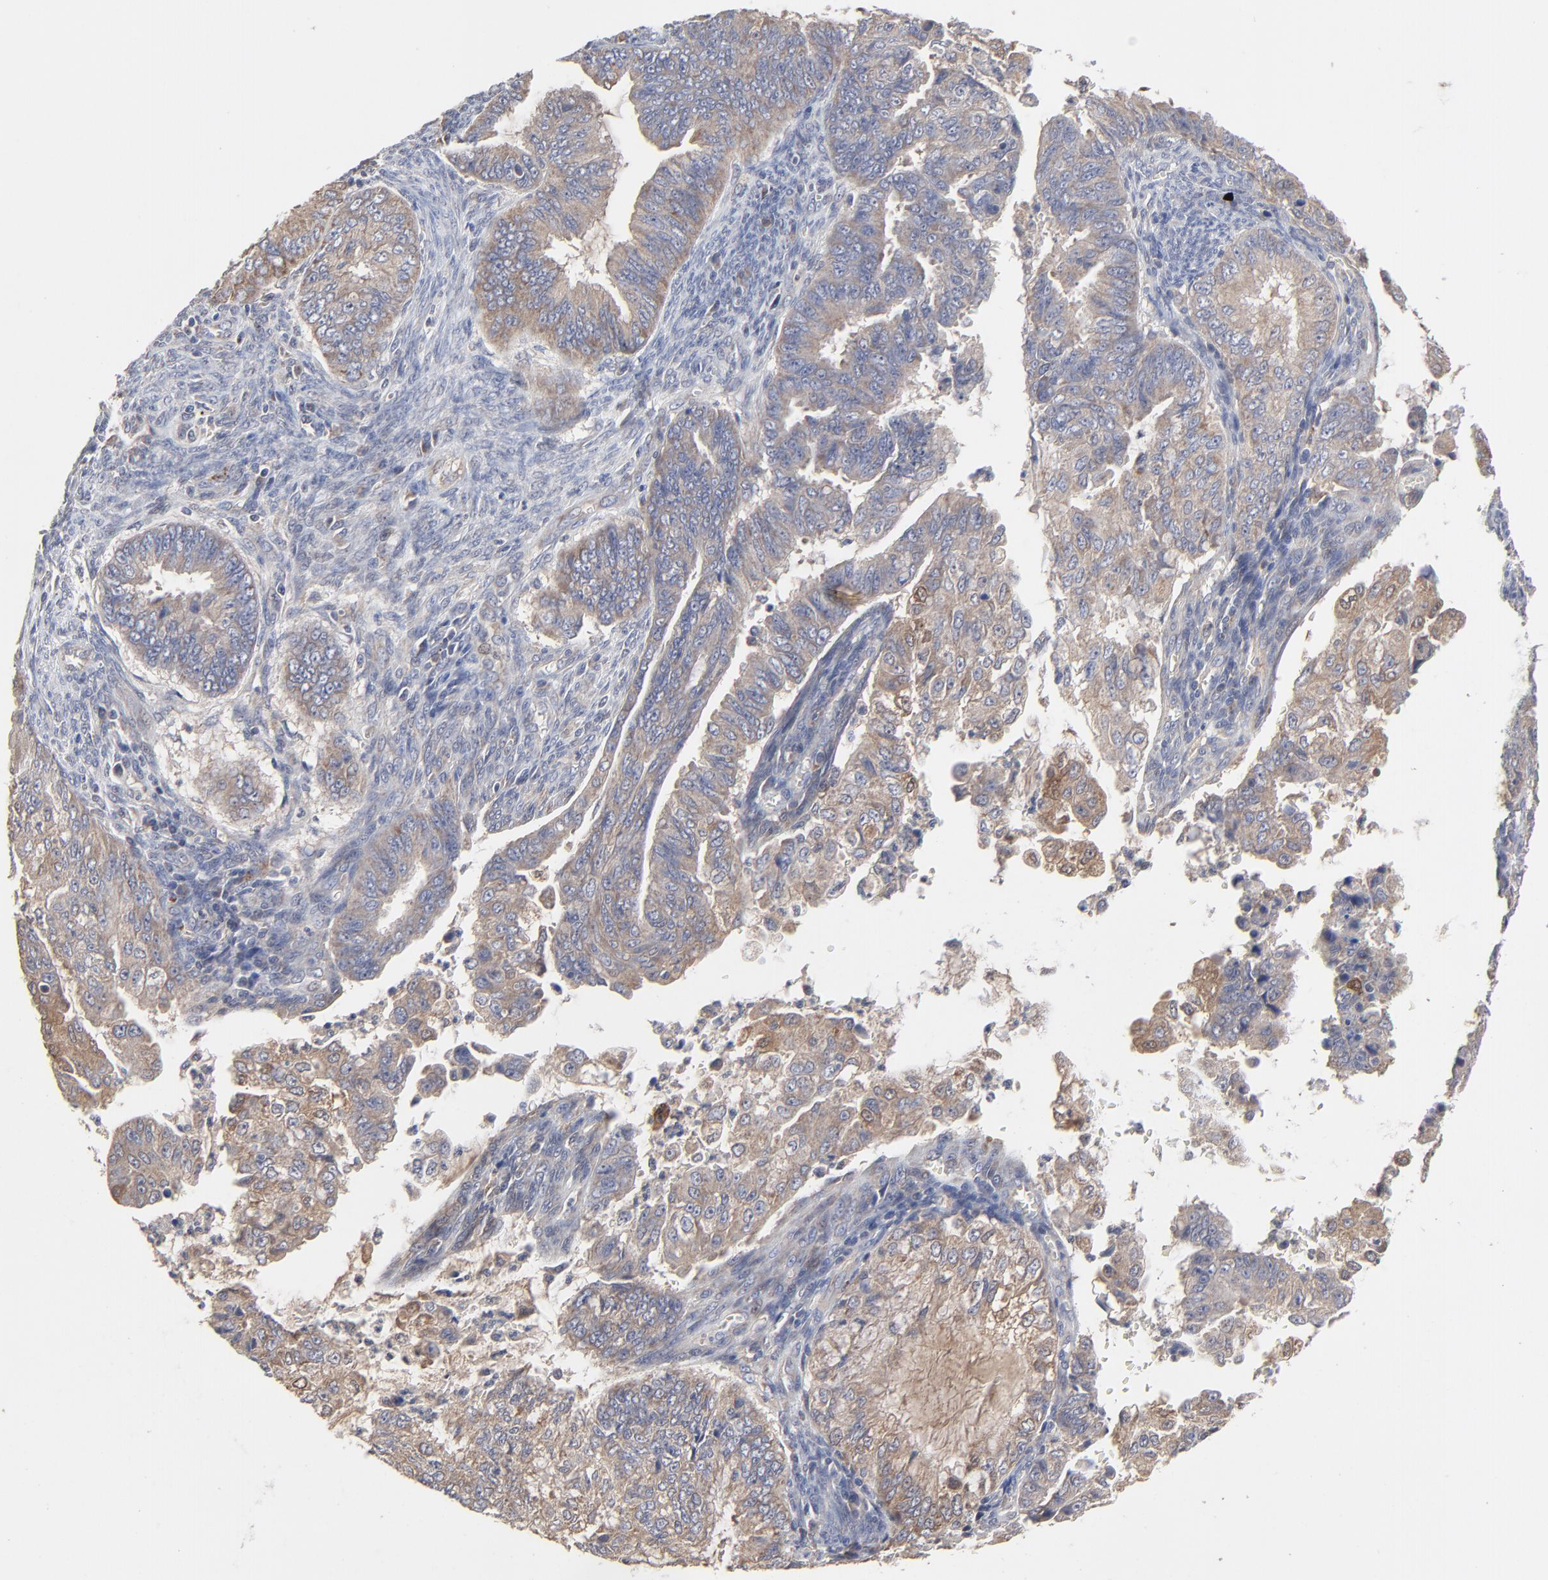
{"staining": {"intensity": "moderate", "quantity": ">75%", "location": "cytoplasmic/membranous"}, "tissue": "endometrial cancer", "cell_type": "Tumor cells", "image_type": "cancer", "snomed": [{"axis": "morphology", "description": "Adenocarcinoma, NOS"}, {"axis": "topography", "description": "Endometrium"}], "caption": "Tumor cells reveal medium levels of moderate cytoplasmic/membranous staining in approximately >75% of cells in endometrial cancer (adenocarcinoma). (DAB (3,3'-diaminobenzidine) IHC with brightfield microscopy, high magnification).", "gene": "LGALS3", "patient": {"sex": "female", "age": 75}}